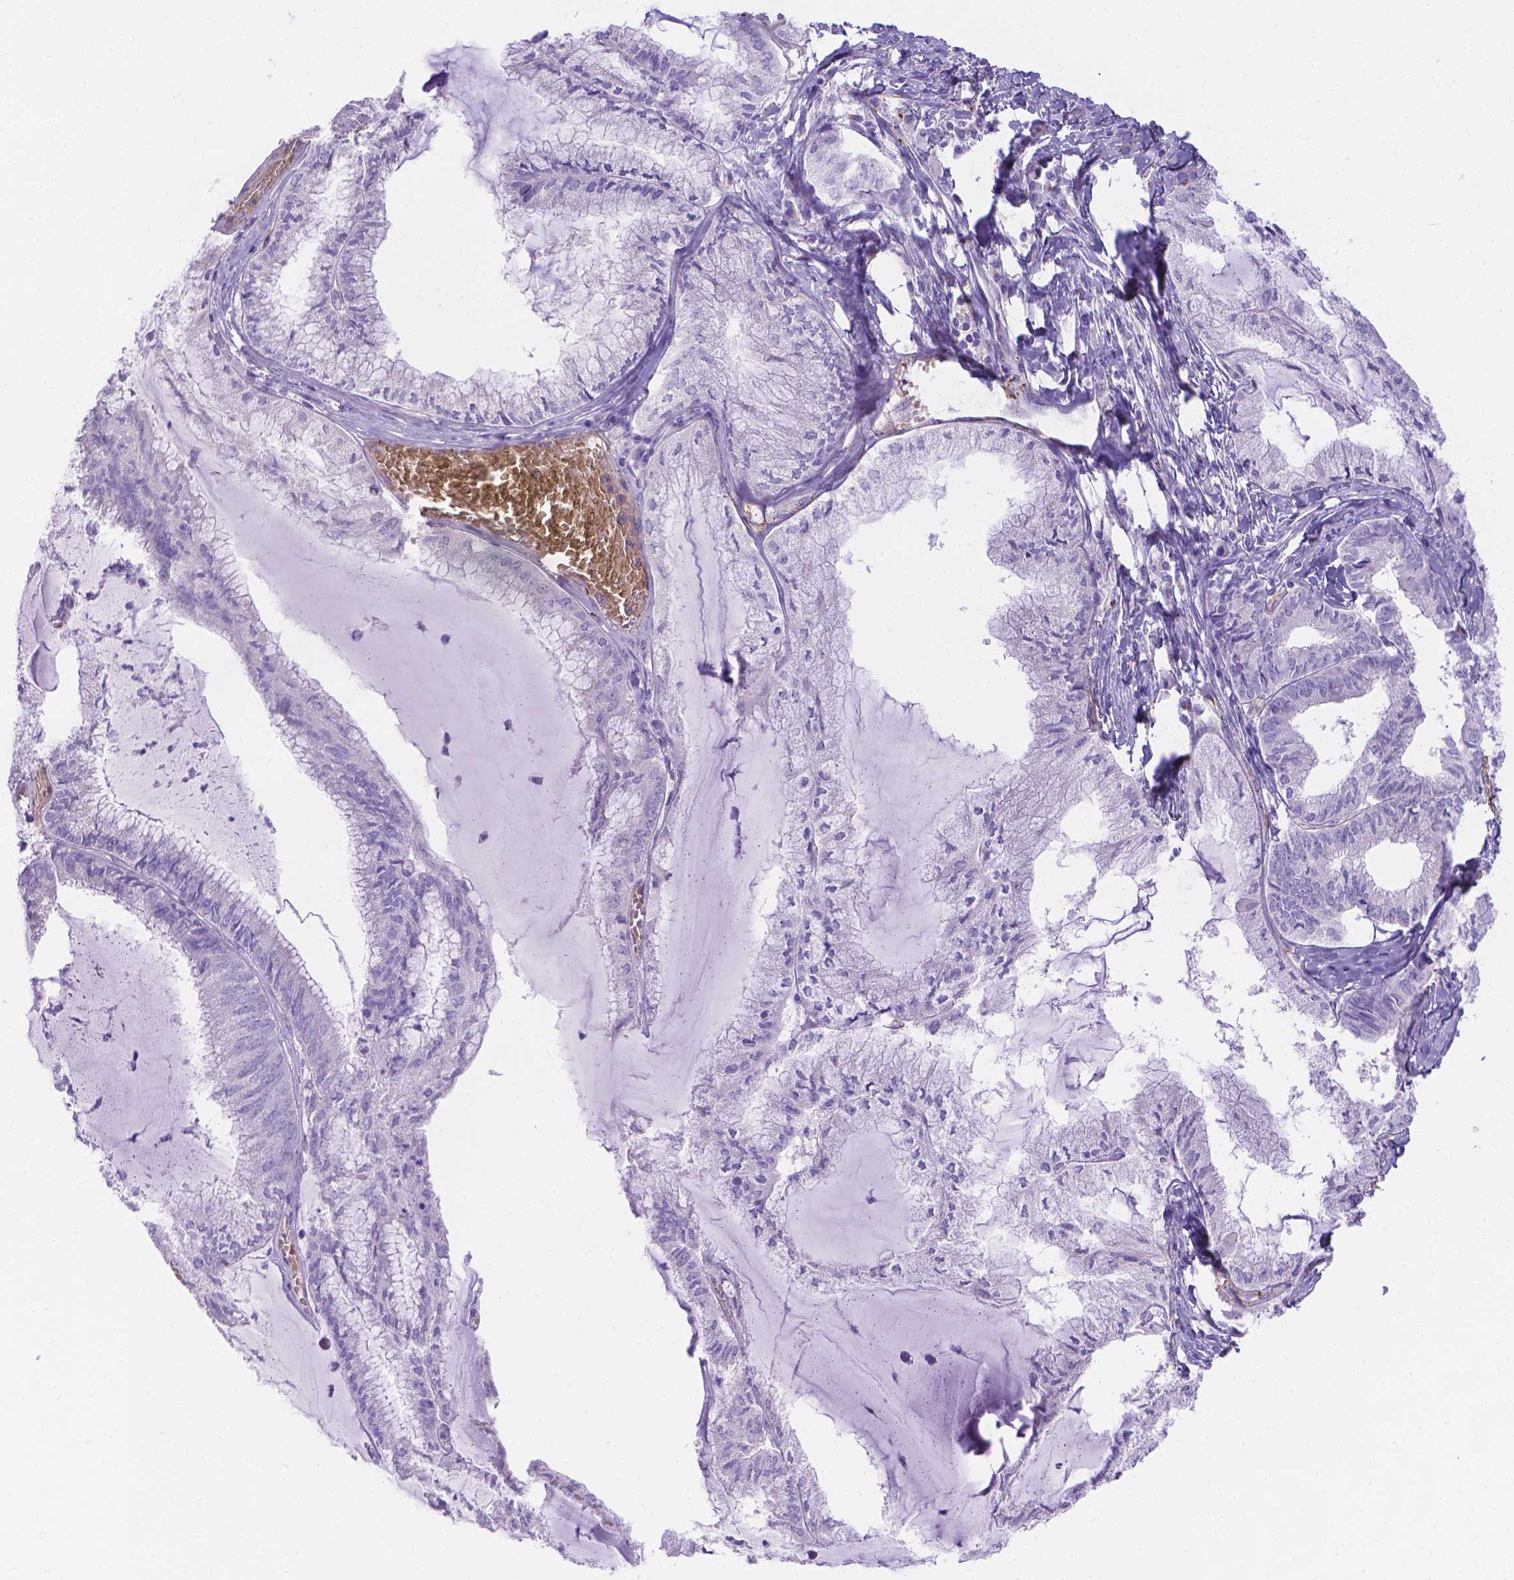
{"staining": {"intensity": "negative", "quantity": "none", "location": "none"}, "tissue": "endometrial cancer", "cell_type": "Tumor cells", "image_type": "cancer", "snomed": [{"axis": "morphology", "description": "Carcinoma, NOS"}, {"axis": "topography", "description": "Endometrium"}], "caption": "Immunohistochemistry image of carcinoma (endometrial) stained for a protein (brown), which displays no positivity in tumor cells.", "gene": "SLC40A1", "patient": {"sex": "female", "age": 62}}